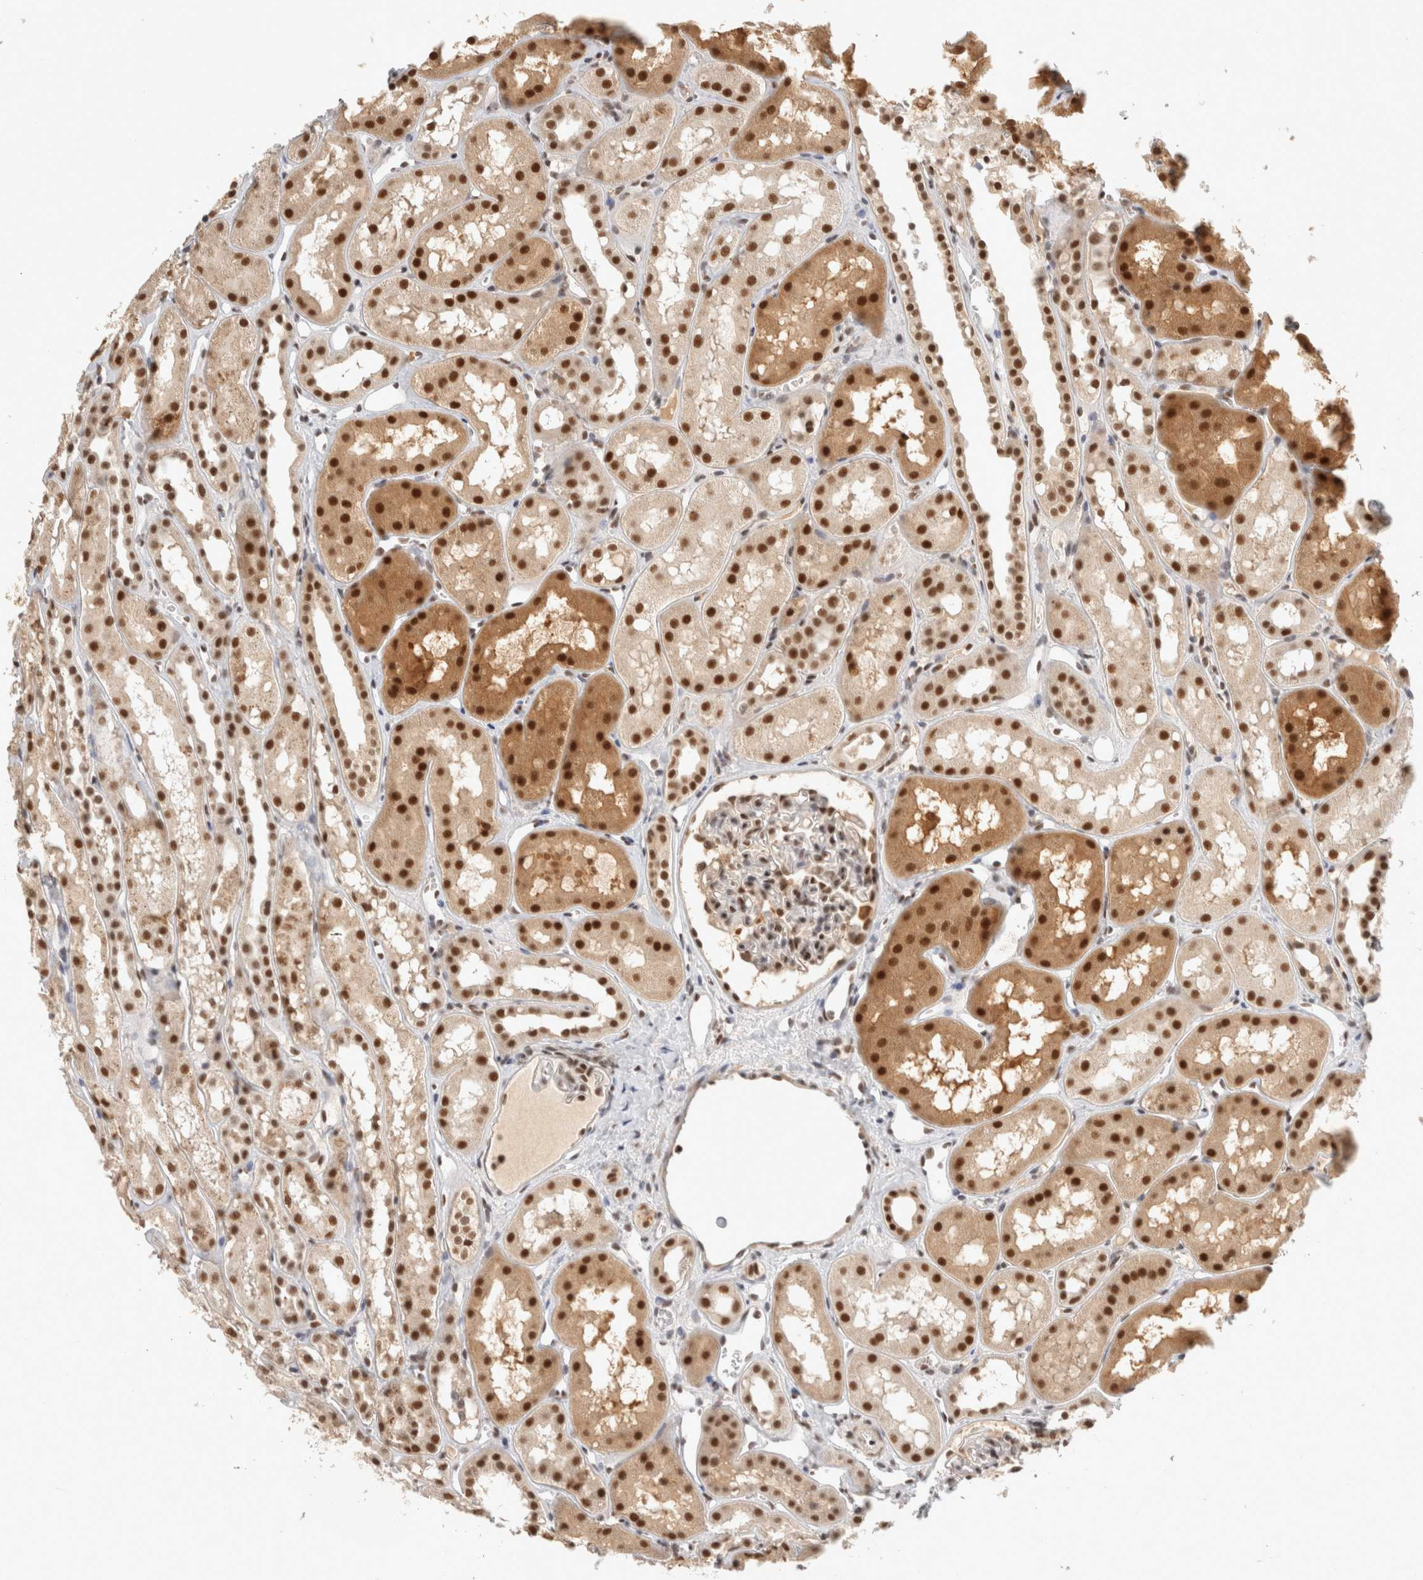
{"staining": {"intensity": "moderate", "quantity": "25%-75%", "location": "nuclear"}, "tissue": "kidney", "cell_type": "Cells in glomeruli", "image_type": "normal", "snomed": [{"axis": "morphology", "description": "Normal tissue, NOS"}, {"axis": "topography", "description": "Kidney"}], "caption": "Moderate nuclear positivity is appreciated in approximately 25%-75% of cells in glomeruli in normal kidney.", "gene": "ZNF830", "patient": {"sex": "male", "age": 16}}